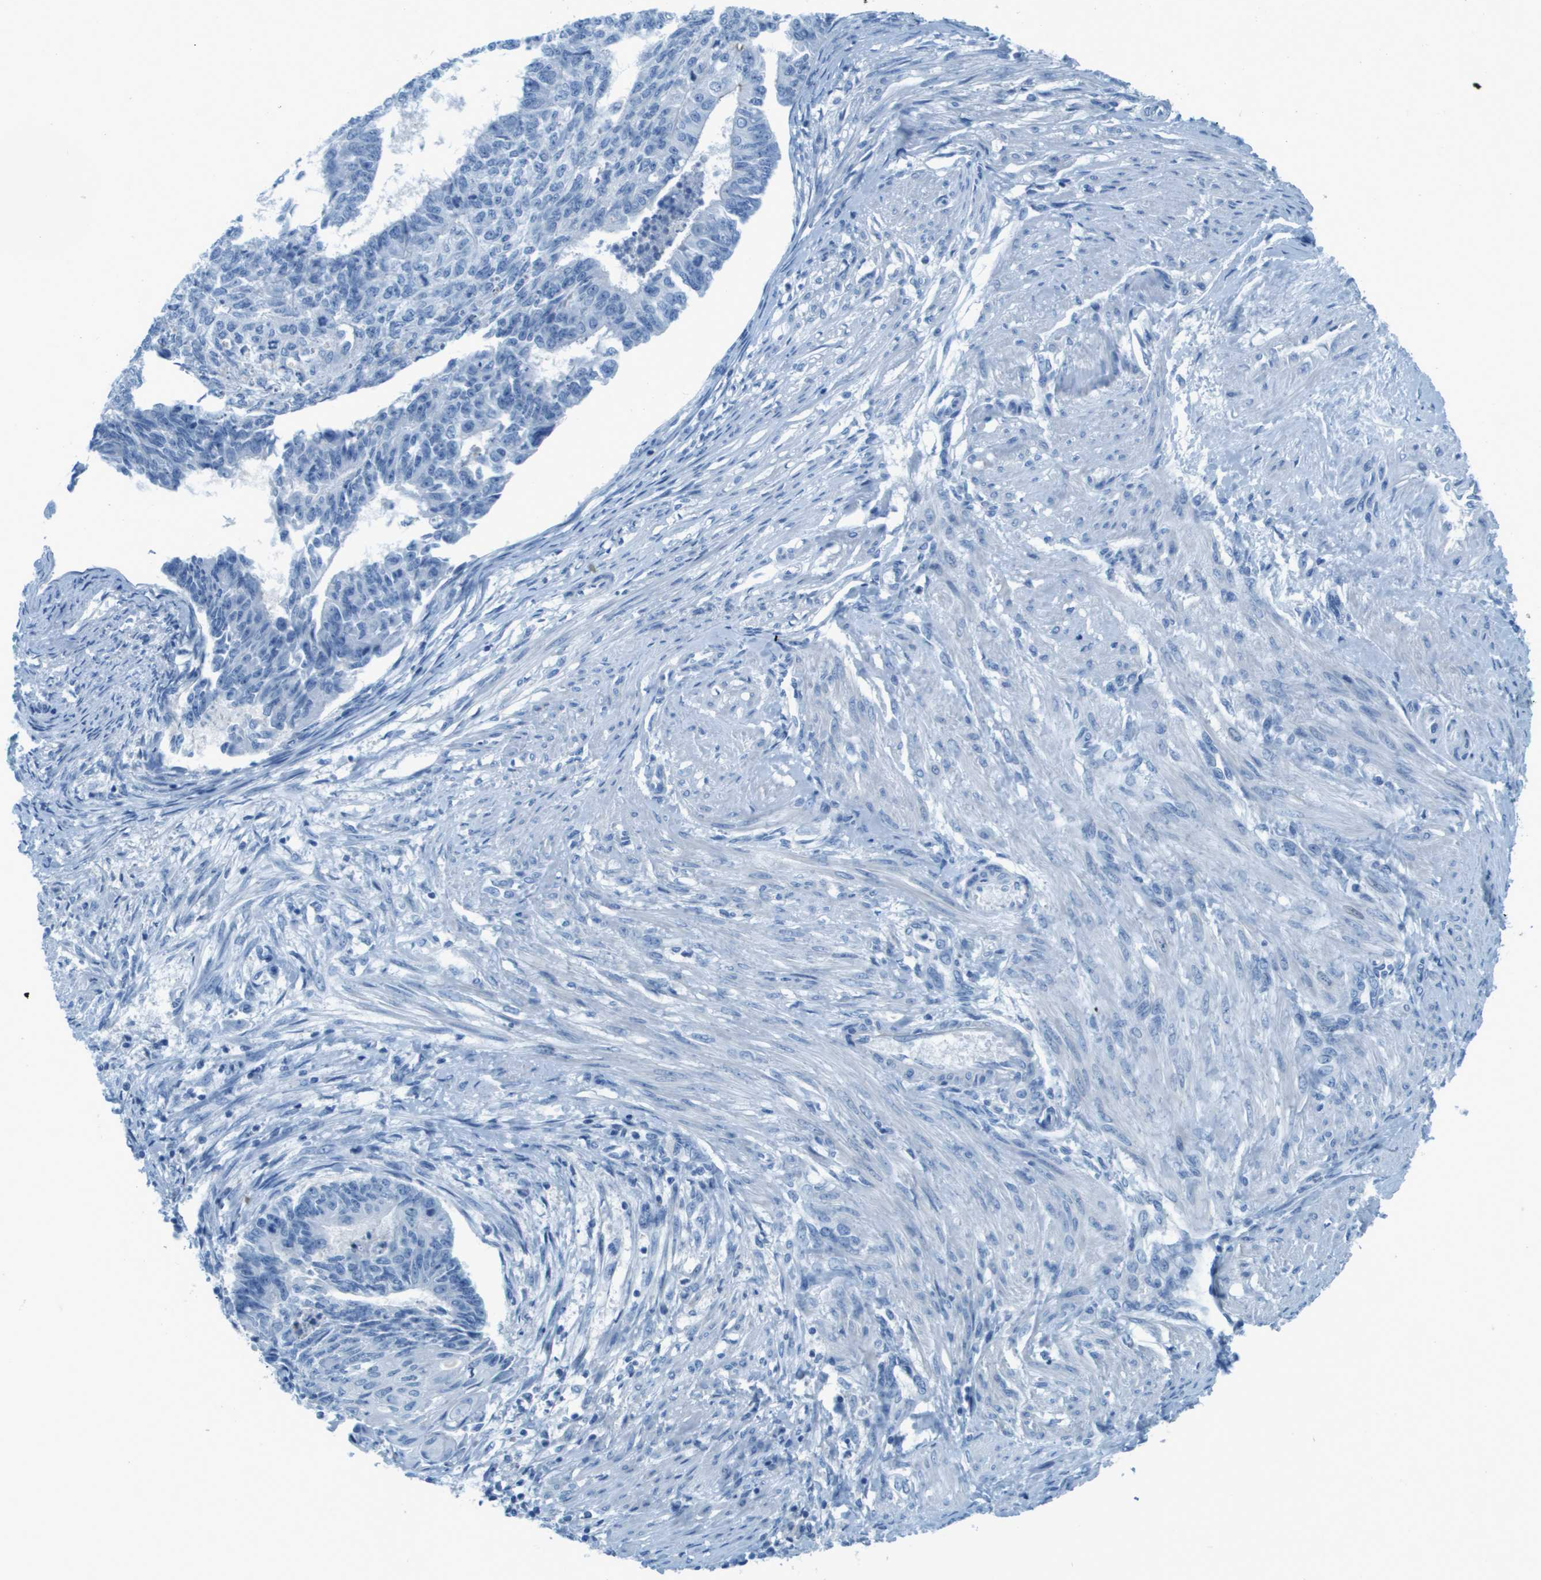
{"staining": {"intensity": "negative", "quantity": "none", "location": "none"}, "tissue": "endometrial cancer", "cell_type": "Tumor cells", "image_type": "cancer", "snomed": [{"axis": "morphology", "description": "Adenocarcinoma, NOS"}, {"axis": "topography", "description": "Endometrium"}], "caption": "This is an IHC micrograph of endometrial cancer (adenocarcinoma). There is no expression in tumor cells.", "gene": "CDHR2", "patient": {"sex": "female", "age": 32}}